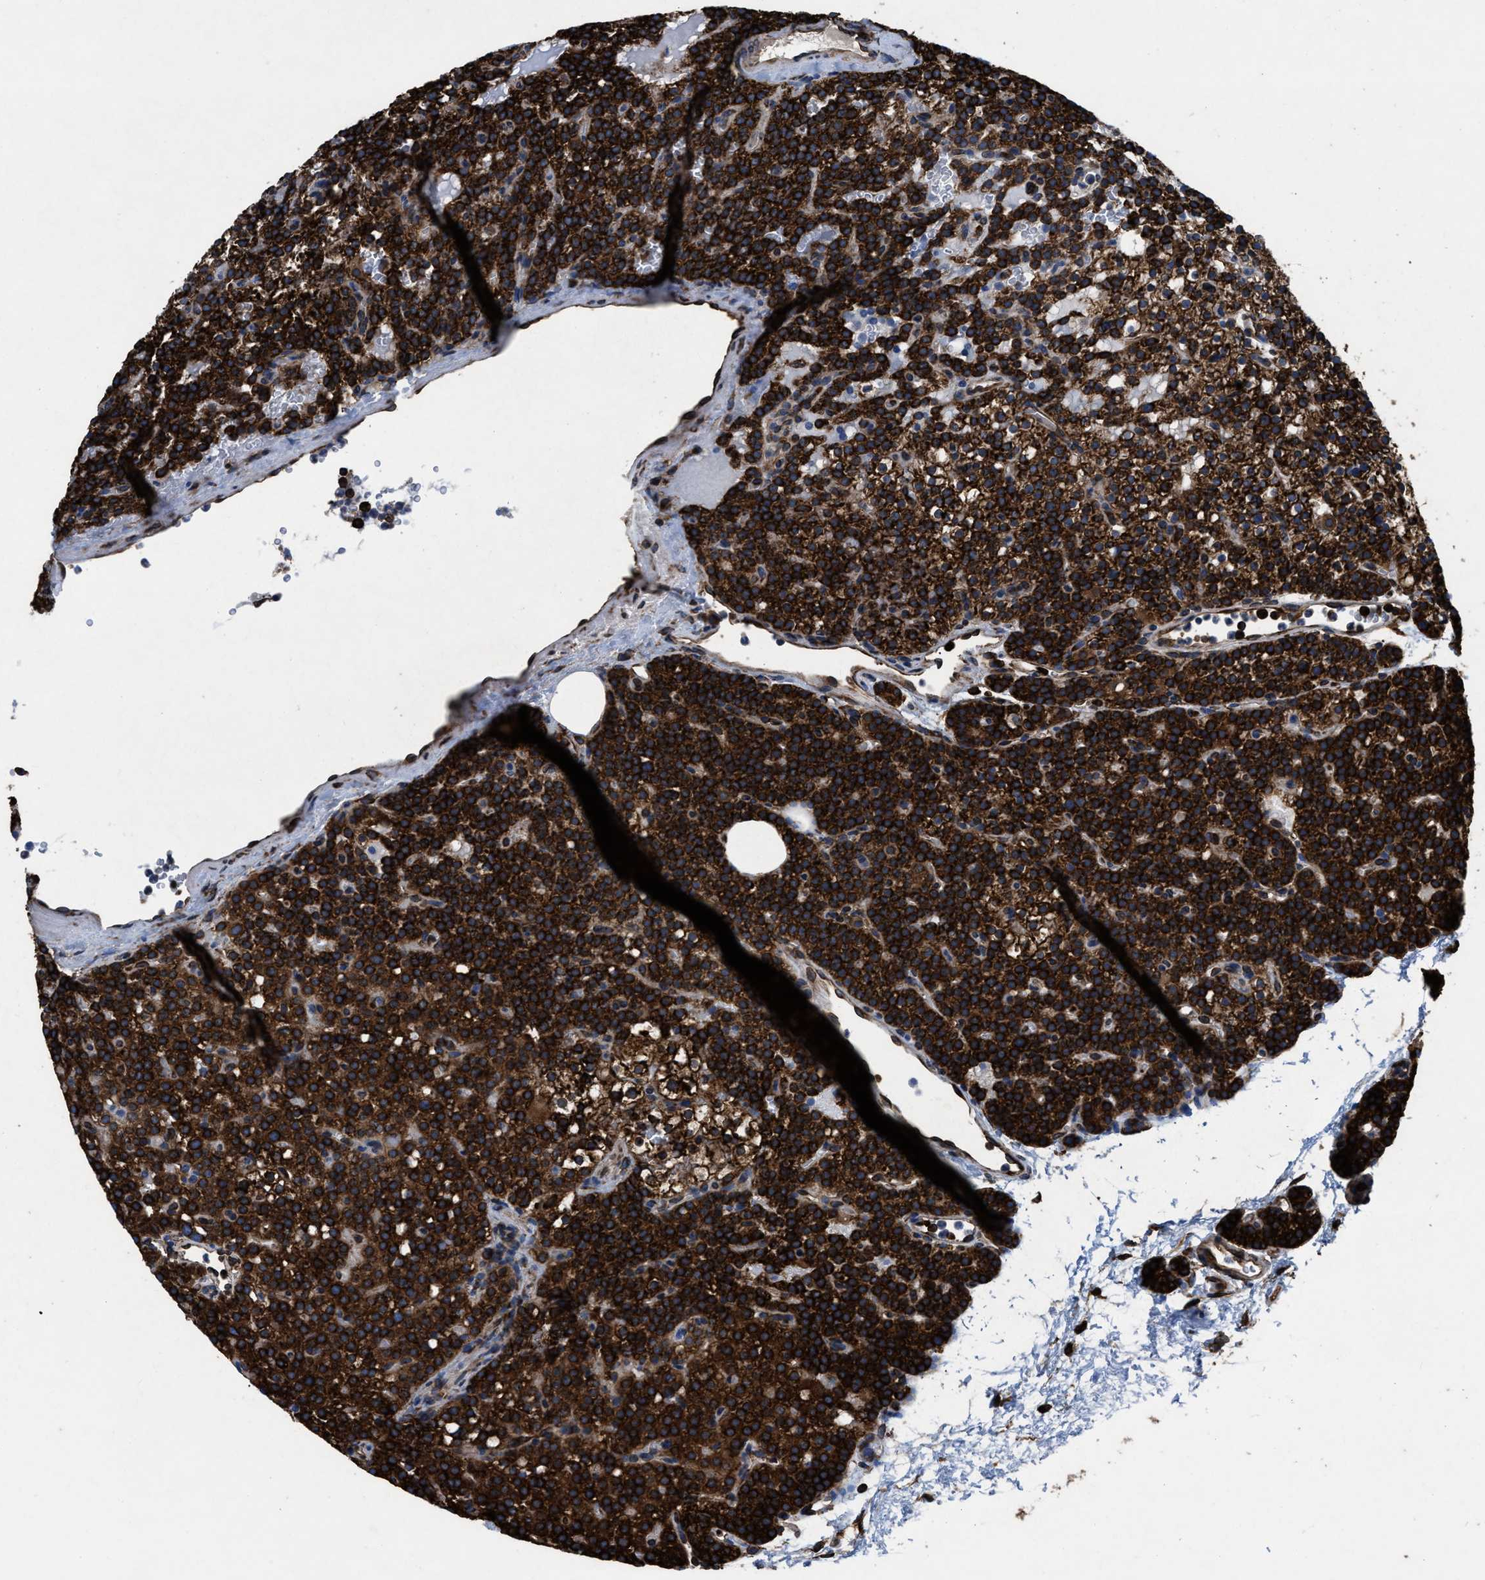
{"staining": {"intensity": "strong", "quantity": ">75%", "location": "cytoplasmic/membranous"}, "tissue": "parathyroid gland", "cell_type": "Glandular cells", "image_type": "normal", "snomed": [{"axis": "morphology", "description": "Normal tissue, NOS"}, {"axis": "morphology", "description": "Adenoma, NOS"}, {"axis": "topography", "description": "Parathyroid gland"}], "caption": "Immunohistochemical staining of normal human parathyroid gland demonstrates high levels of strong cytoplasmic/membranous positivity in about >75% of glandular cells. (Stains: DAB (3,3'-diaminobenzidine) in brown, nuclei in blue, Microscopy: brightfield microscopy at high magnification).", "gene": "CAPRIN1", "patient": {"sex": "female", "age": 74}}